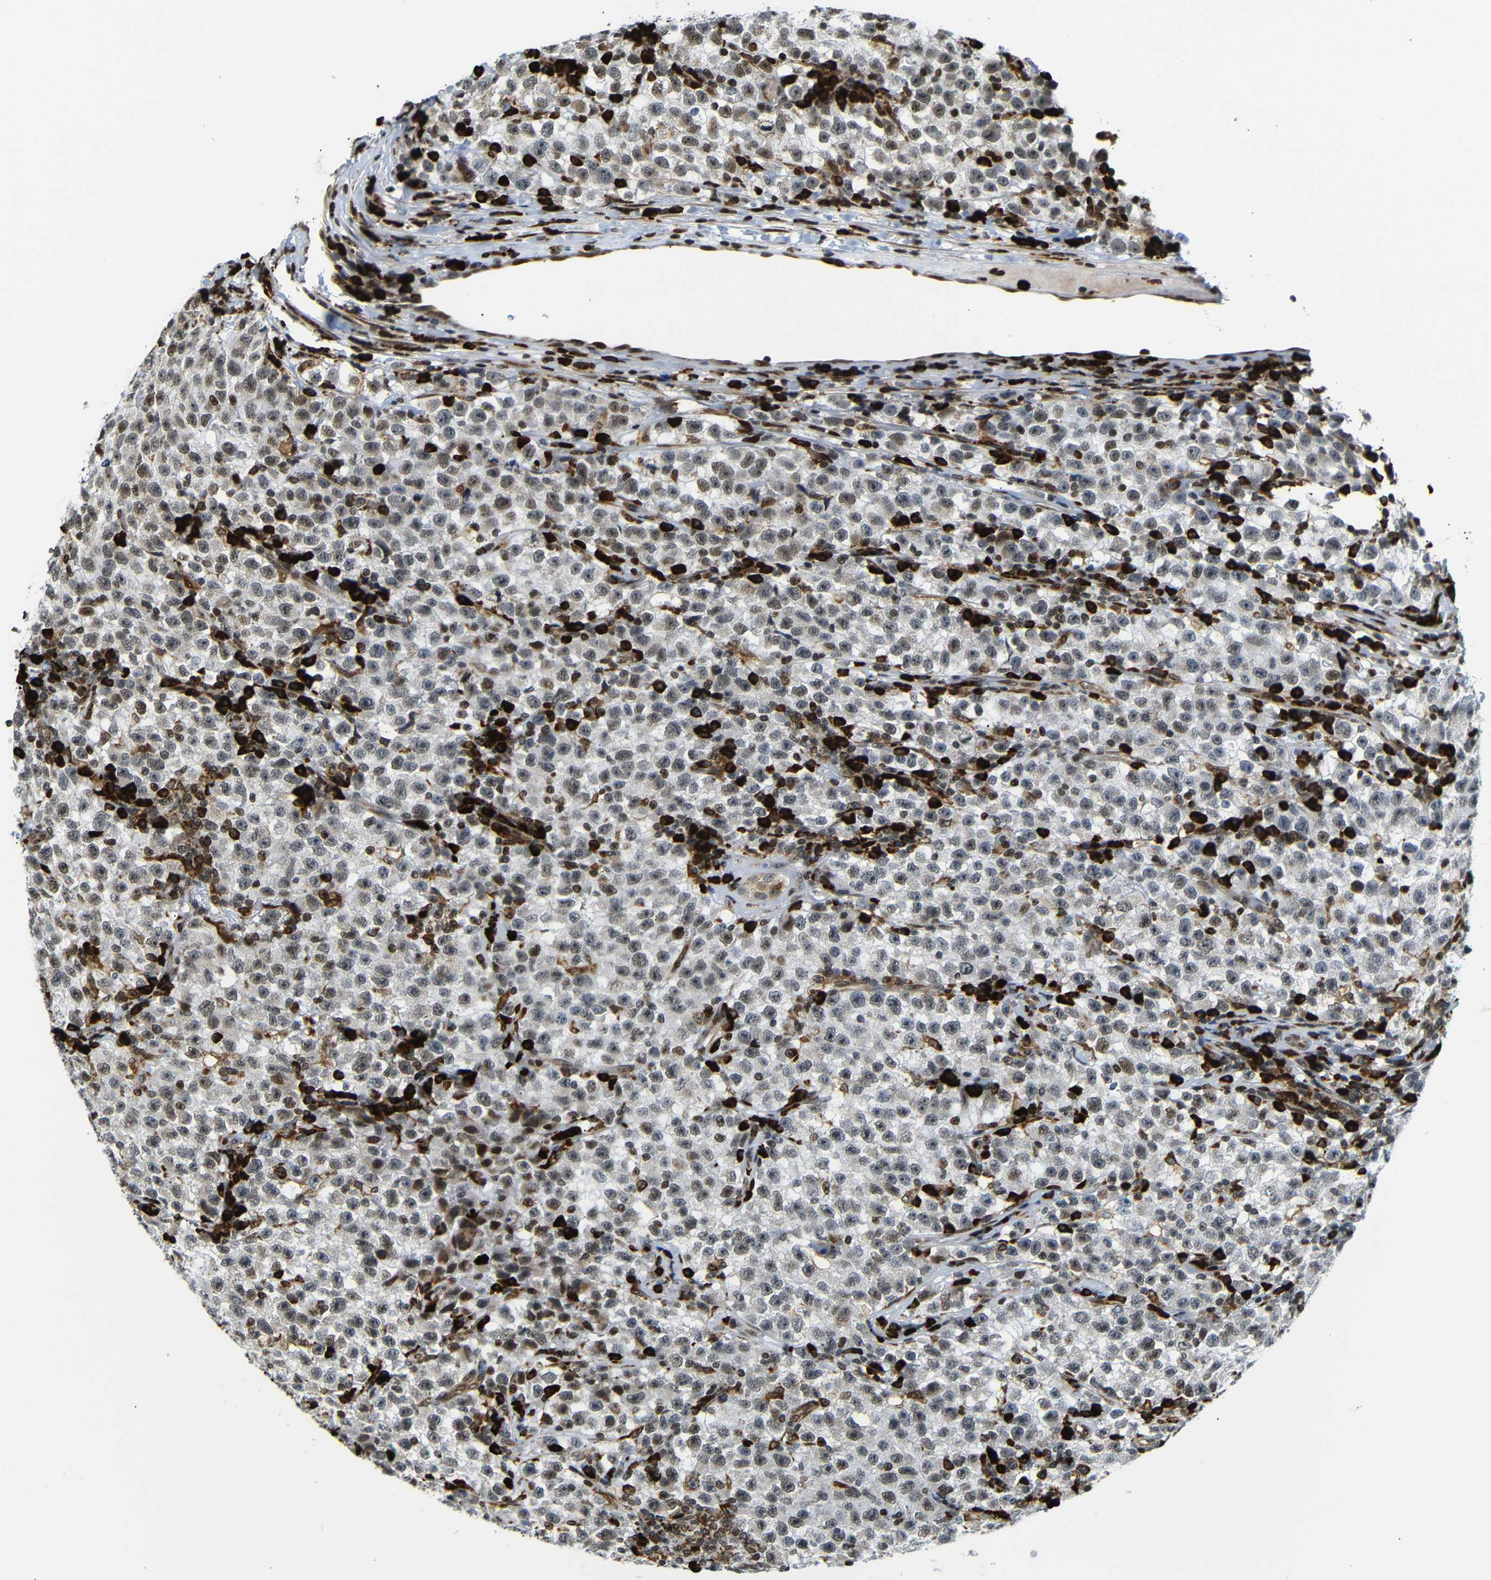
{"staining": {"intensity": "moderate", "quantity": "<25%", "location": "nuclear"}, "tissue": "testis cancer", "cell_type": "Tumor cells", "image_type": "cancer", "snomed": [{"axis": "morphology", "description": "Seminoma, NOS"}, {"axis": "topography", "description": "Testis"}], "caption": "A micrograph of human testis seminoma stained for a protein exhibits moderate nuclear brown staining in tumor cells. The protein is stained brown, and the nuclei are stained in blue (DAB (3,3'-diaminobenzidine) IHC with brightfield microscopy, high magnification).", "gene": "SPCS2", "patient": {"sex": "male", "age": 22}}